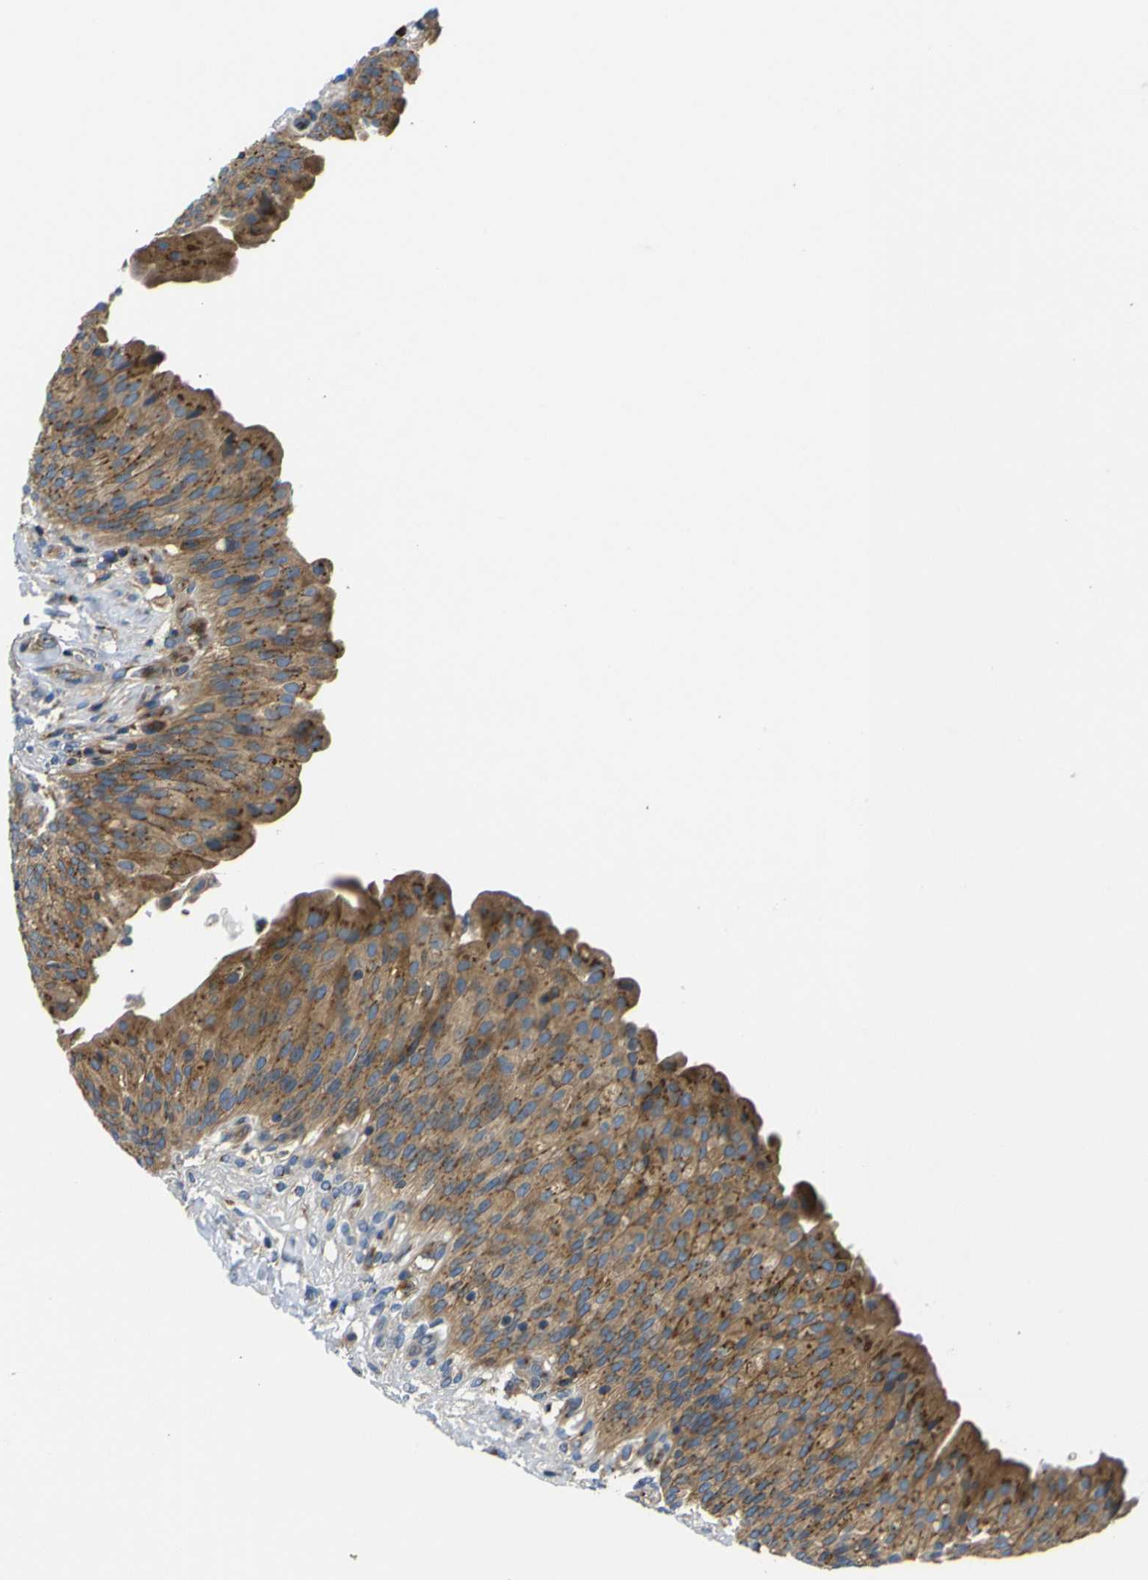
{"staining": {"intensity": "moderate", "quantity": ">75%", "location": "cytoplasmic/membranous"}, "tissue": "urinary bladder", "cell_type": "Urothelial cells", "image_type": "normal", "snomed": [{"axis": "morphology", "description": "Normal tissue, NOS"}, {"axis": "topography", "description": "Urinary bladder"}], "caption": "Moderate cytoplasmic/membranous protein positivity is appreciated in about >75% of urothelial cells in urinary bladder. (DAB (3,3'-diaminobenzidine) = brown stain, brightfield microscopy at high magnification).", "gene": "RAB1B", "patient": {"sex": "female", "age": 79}}